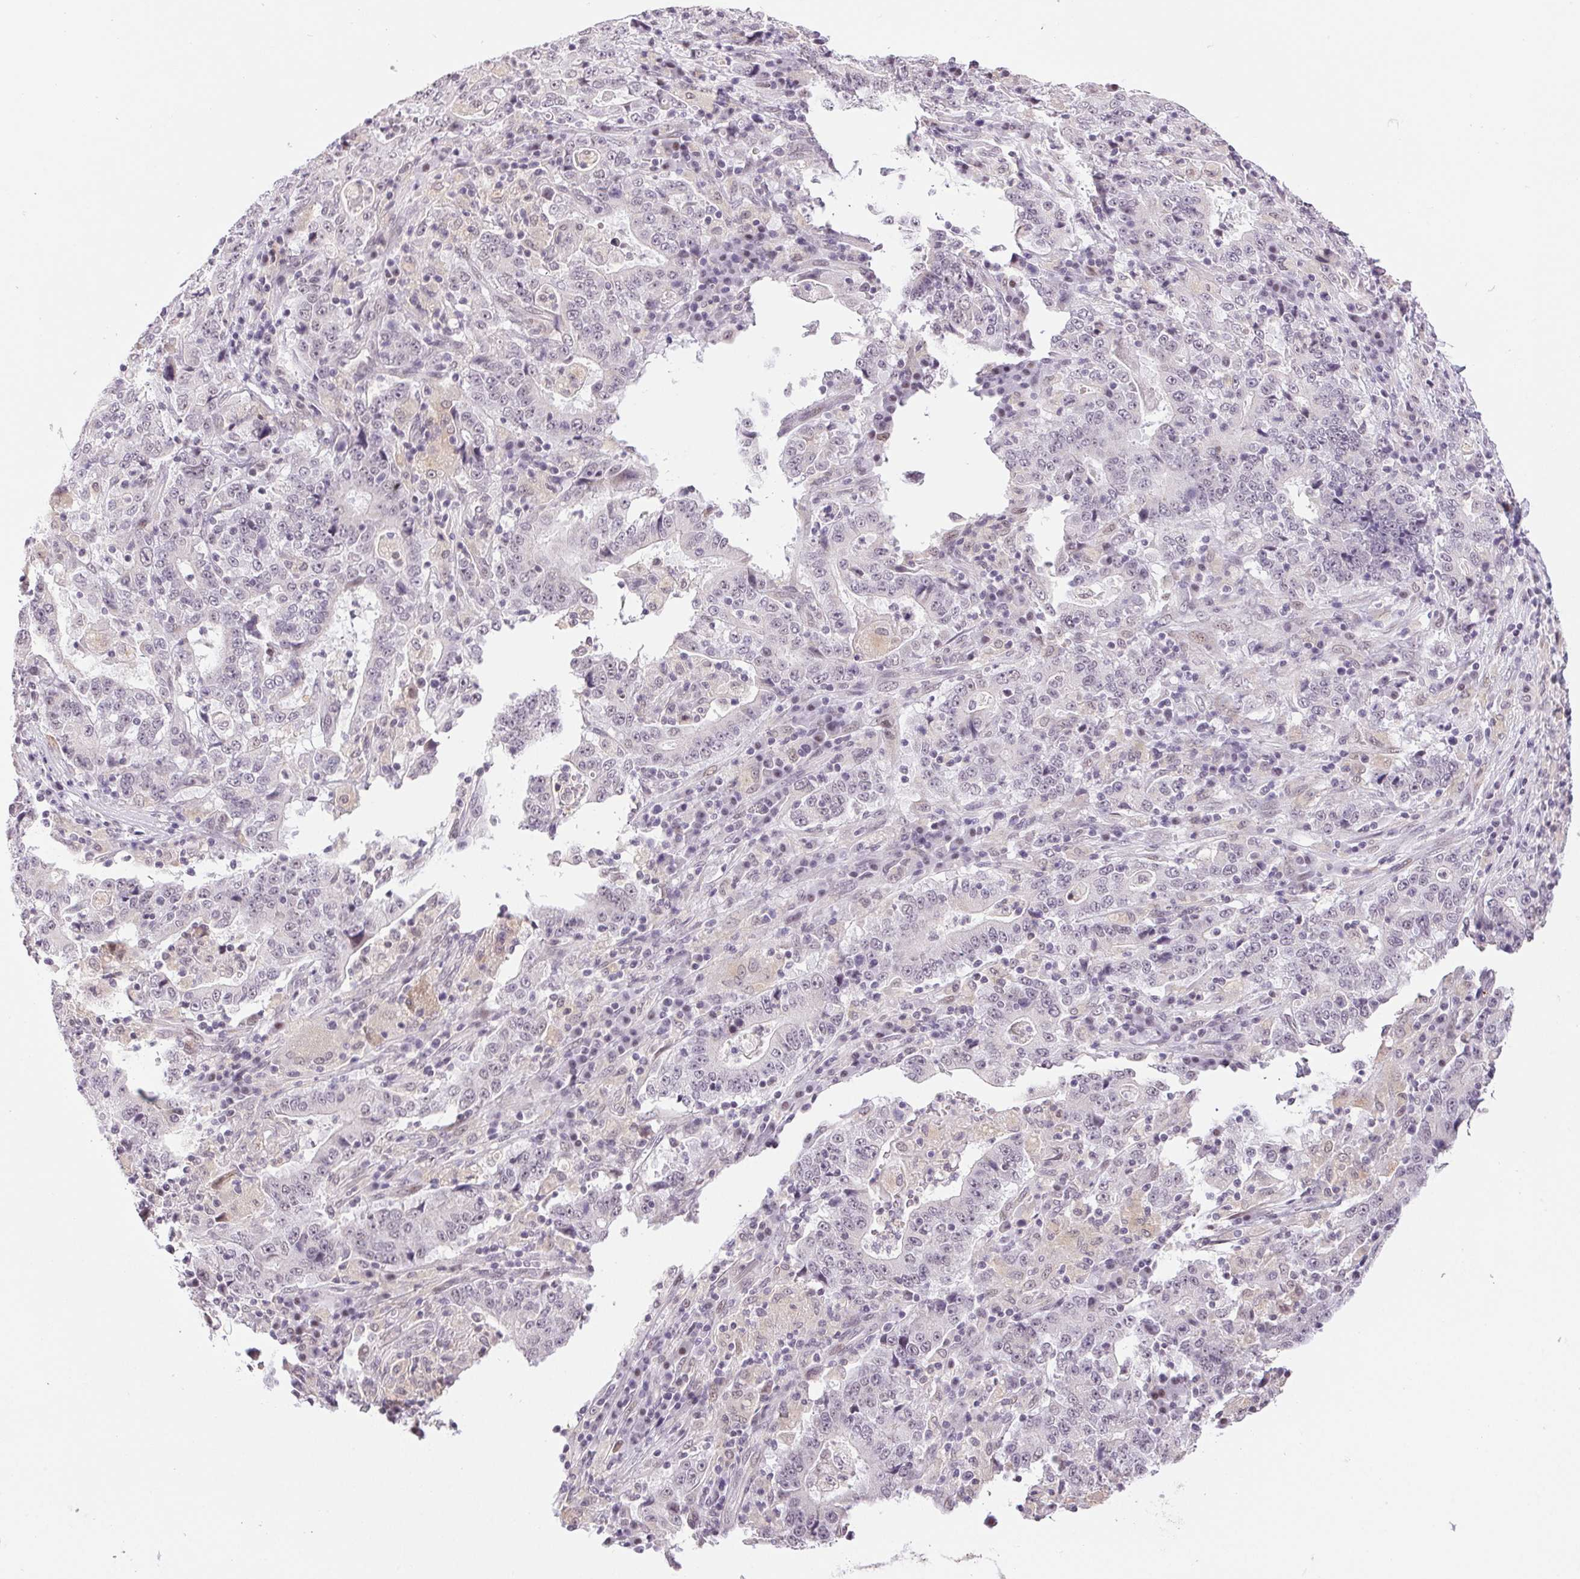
{"staining": {"intensity": "negative", "quantity": "none", "location": "none"}, "tissue": "stomach cancer", "cell_type": "Tumor cells", "image_type": "cancer", "snomed": [{"axis": "morphology", "description": "Normal tissue, NOS"}, {"axis": "morphology", "description": "Adenocarcinoma, NOS"}, {"axis": "topography", "description": "Stomach, upper"}, {"axis": "topography", "description": "Stomach"}], "caption": "This image is of adenocarcinoma (stomach) stained with immunohistochemistry (IHC) to label a protein in brown with the nuclei are counter-stained blue. There is no expression in tumor cells.", "gene": "GRHL3", "patient": {"sex": "male", "age": 59}}